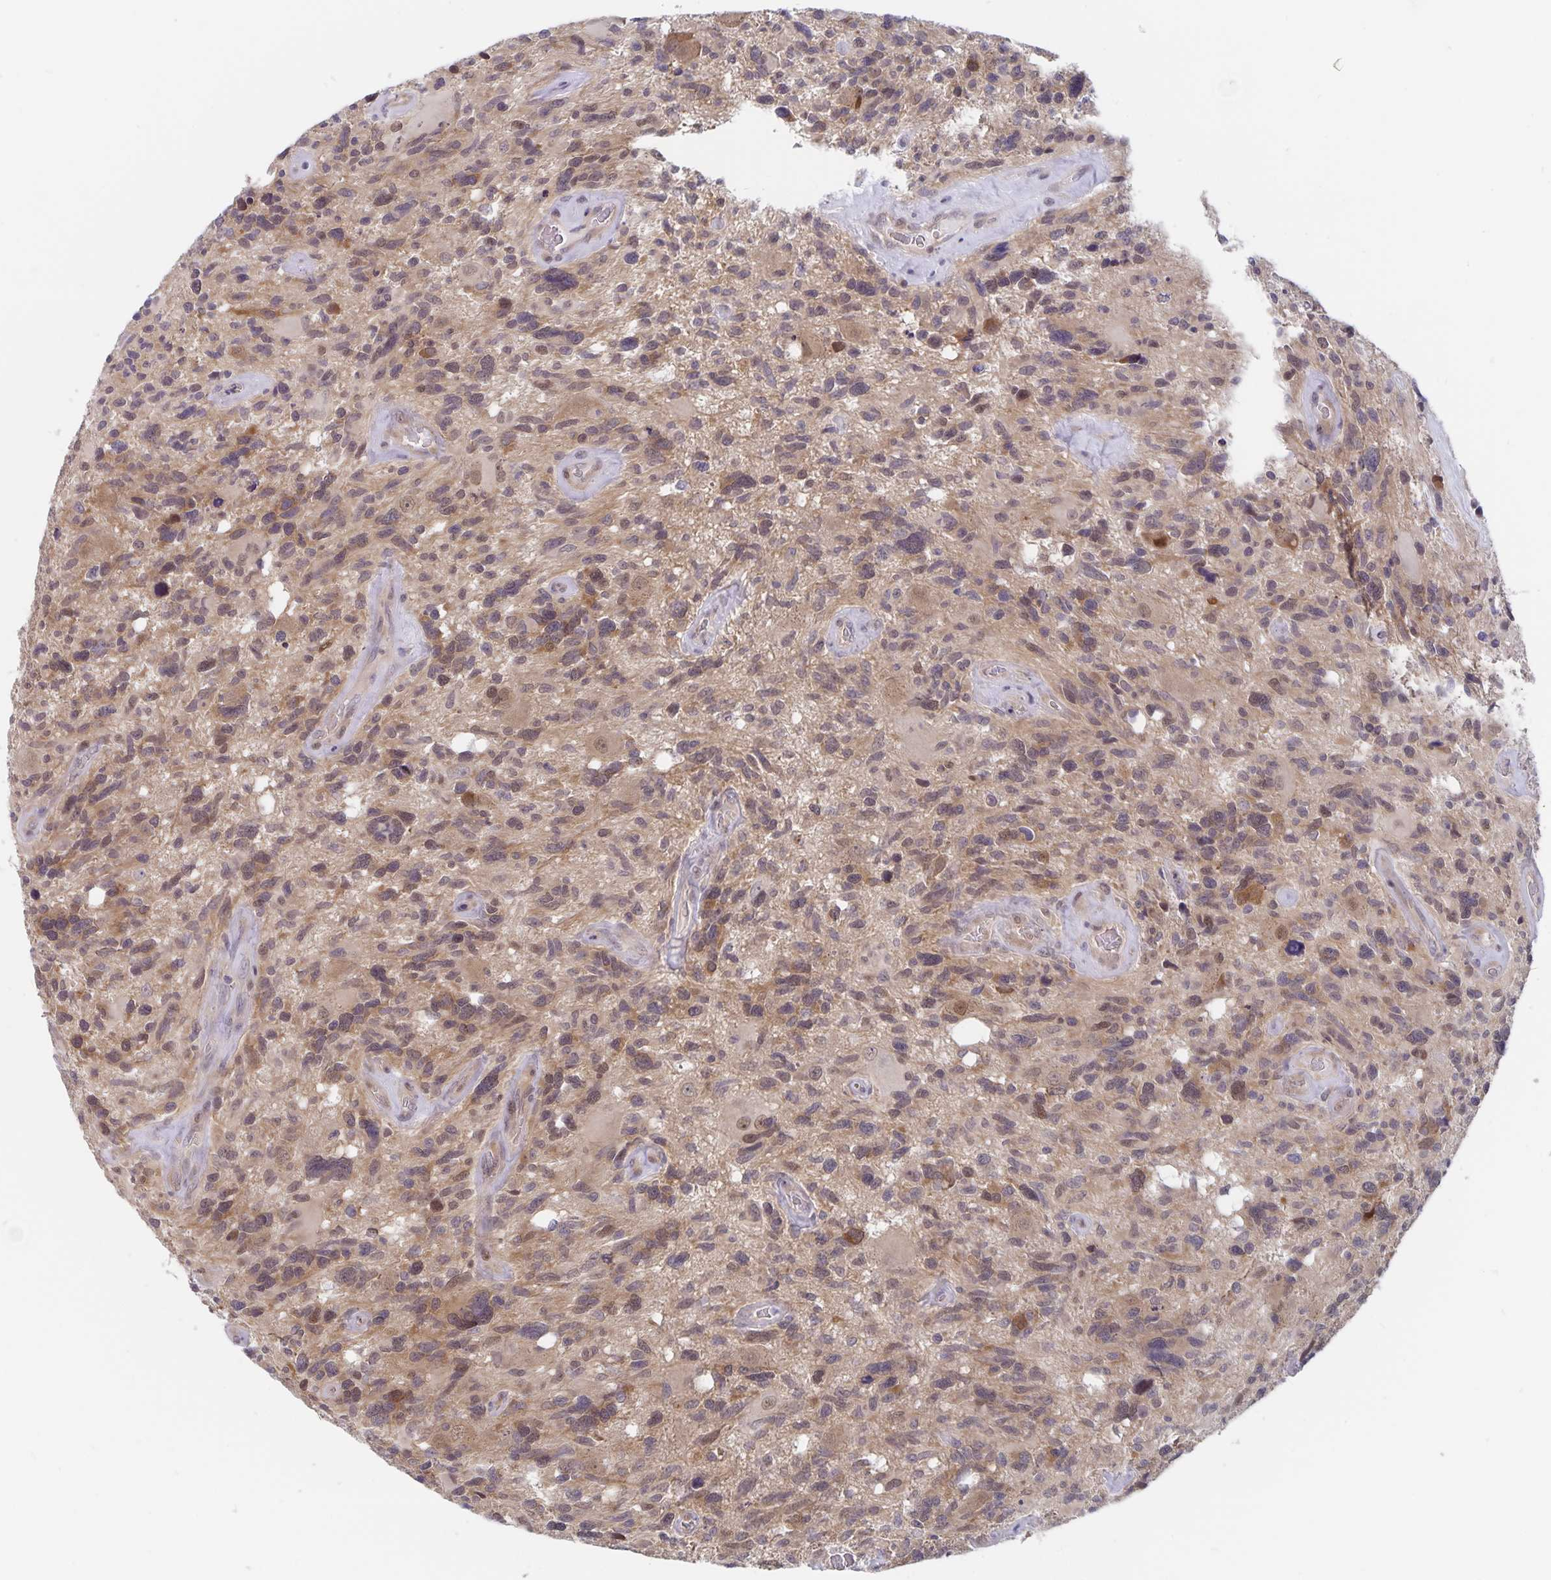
{"staining": {"intensity": "weak", "quantity": "25%-75%", "location": "cytoplasmic/membranous,nuclear"}, "tissue": "glioma", "cell_type": "Tumor cells", "image_type": "cancer", "snomed": [{"axis": "morphology", "description": "Glioma, malignant, High grade"}, {"axis": "topography", "description": "Brain"}], "caption": "Brown immunohistochemical staining in malignant glioma (high-grade) exhibits weak cytoplasmic/membranous and nuclear positivity in about 25%-75% of tumor cells.", "gene": "BAG6", "patient": {"sex": "male", "age": 49}}